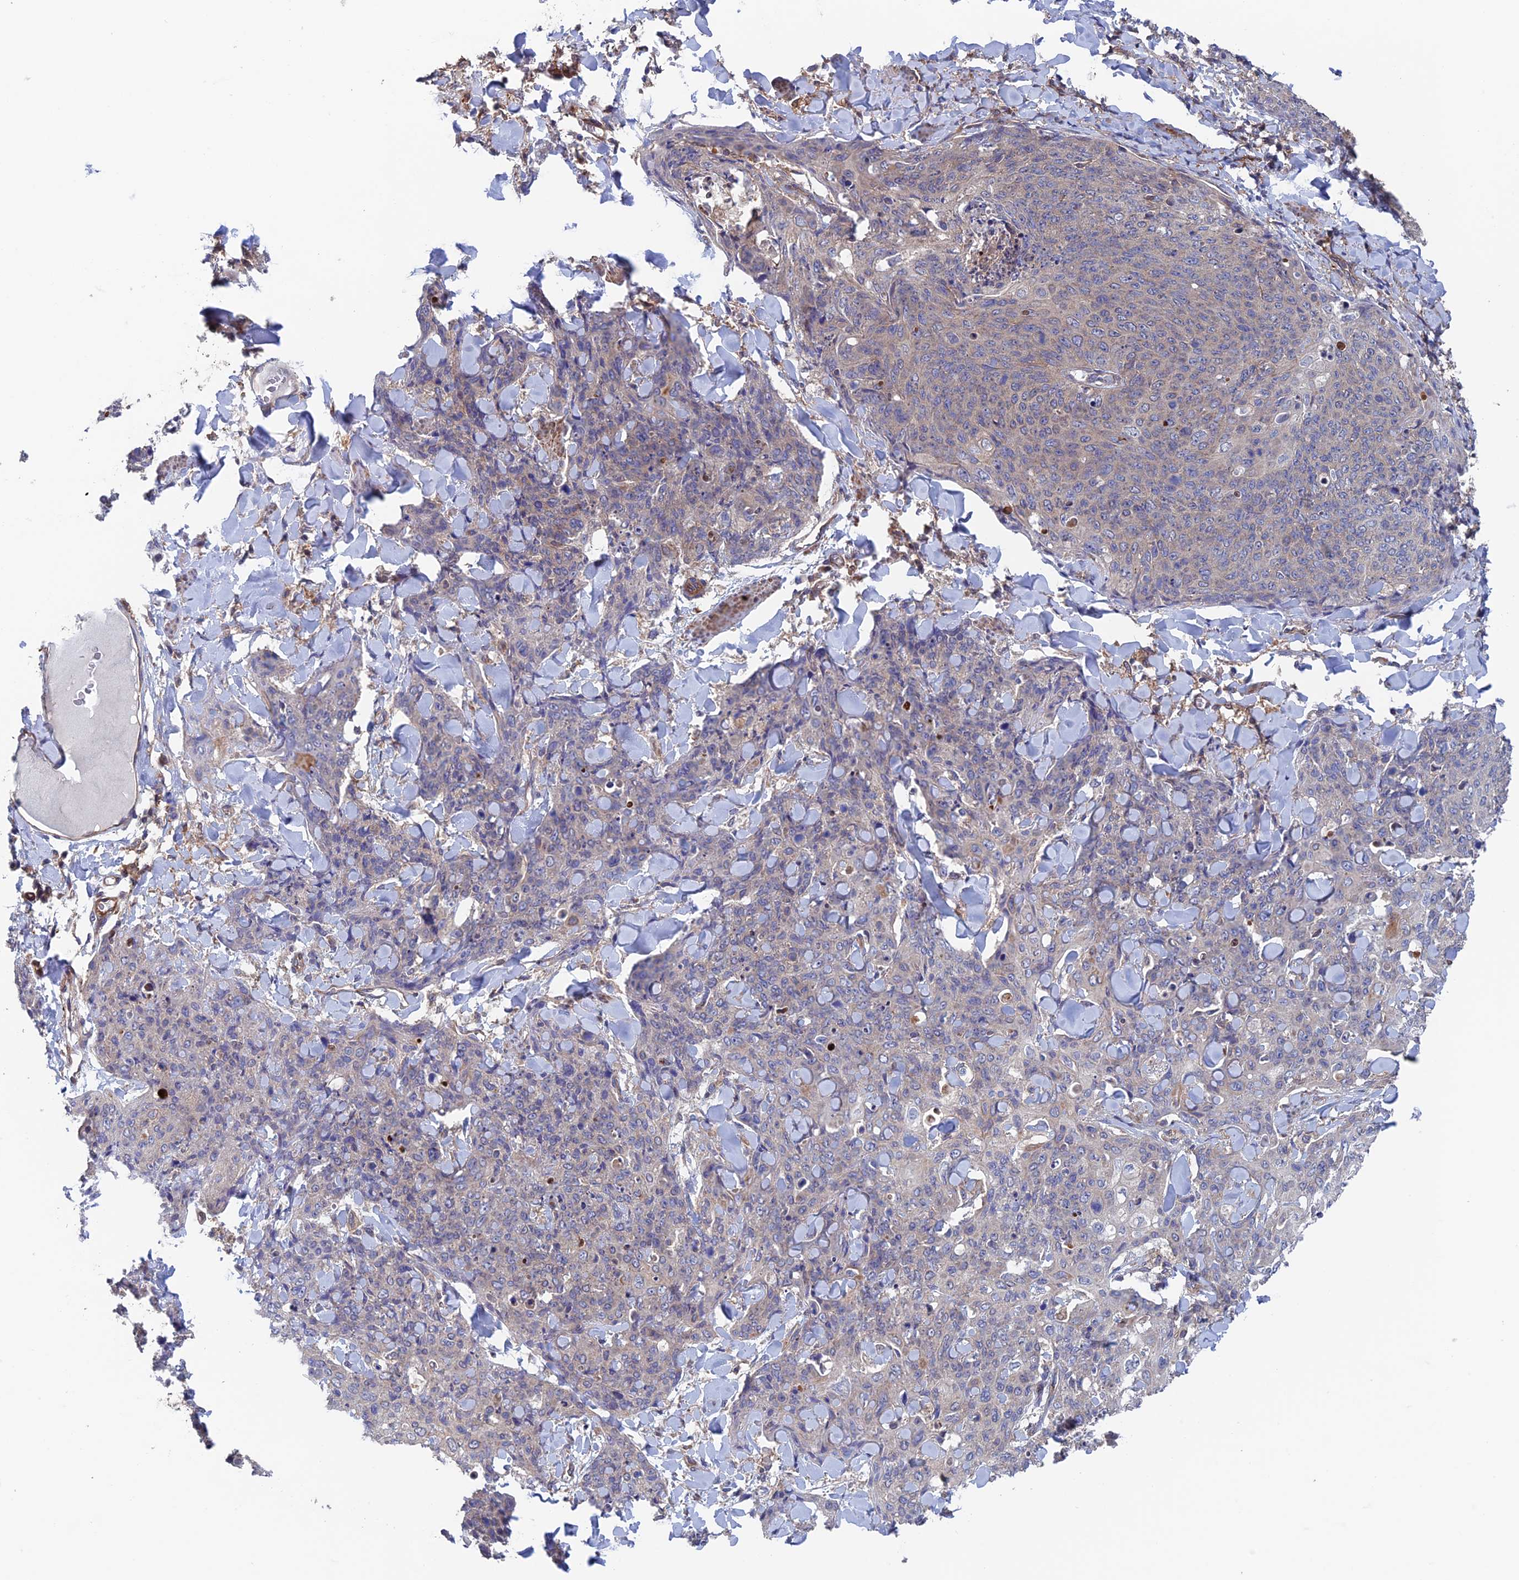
{"staining": {"intensity": "negative", "quantity": "none", "location": "none"}, "tissue": "skin cancer", "cell_type": "Tumor cells", "image_type": "cancer", "snomed": [{"axis": "morphology", "description": "Squamous cell carcinoma, NOS"}, {"axis": "topography", "description": "Skin"}, {"axis": "topography", "description": "Vulva"}], "caption": "This micrograph is of squamous cell carcinoma (skin) stained with IHC to label a protein in brown with the nuclei are counter-stained blue. There is no staining in tumor cells.", "gene": "NUDT16L1", "patient": {"sex": "female", "age": 85}}